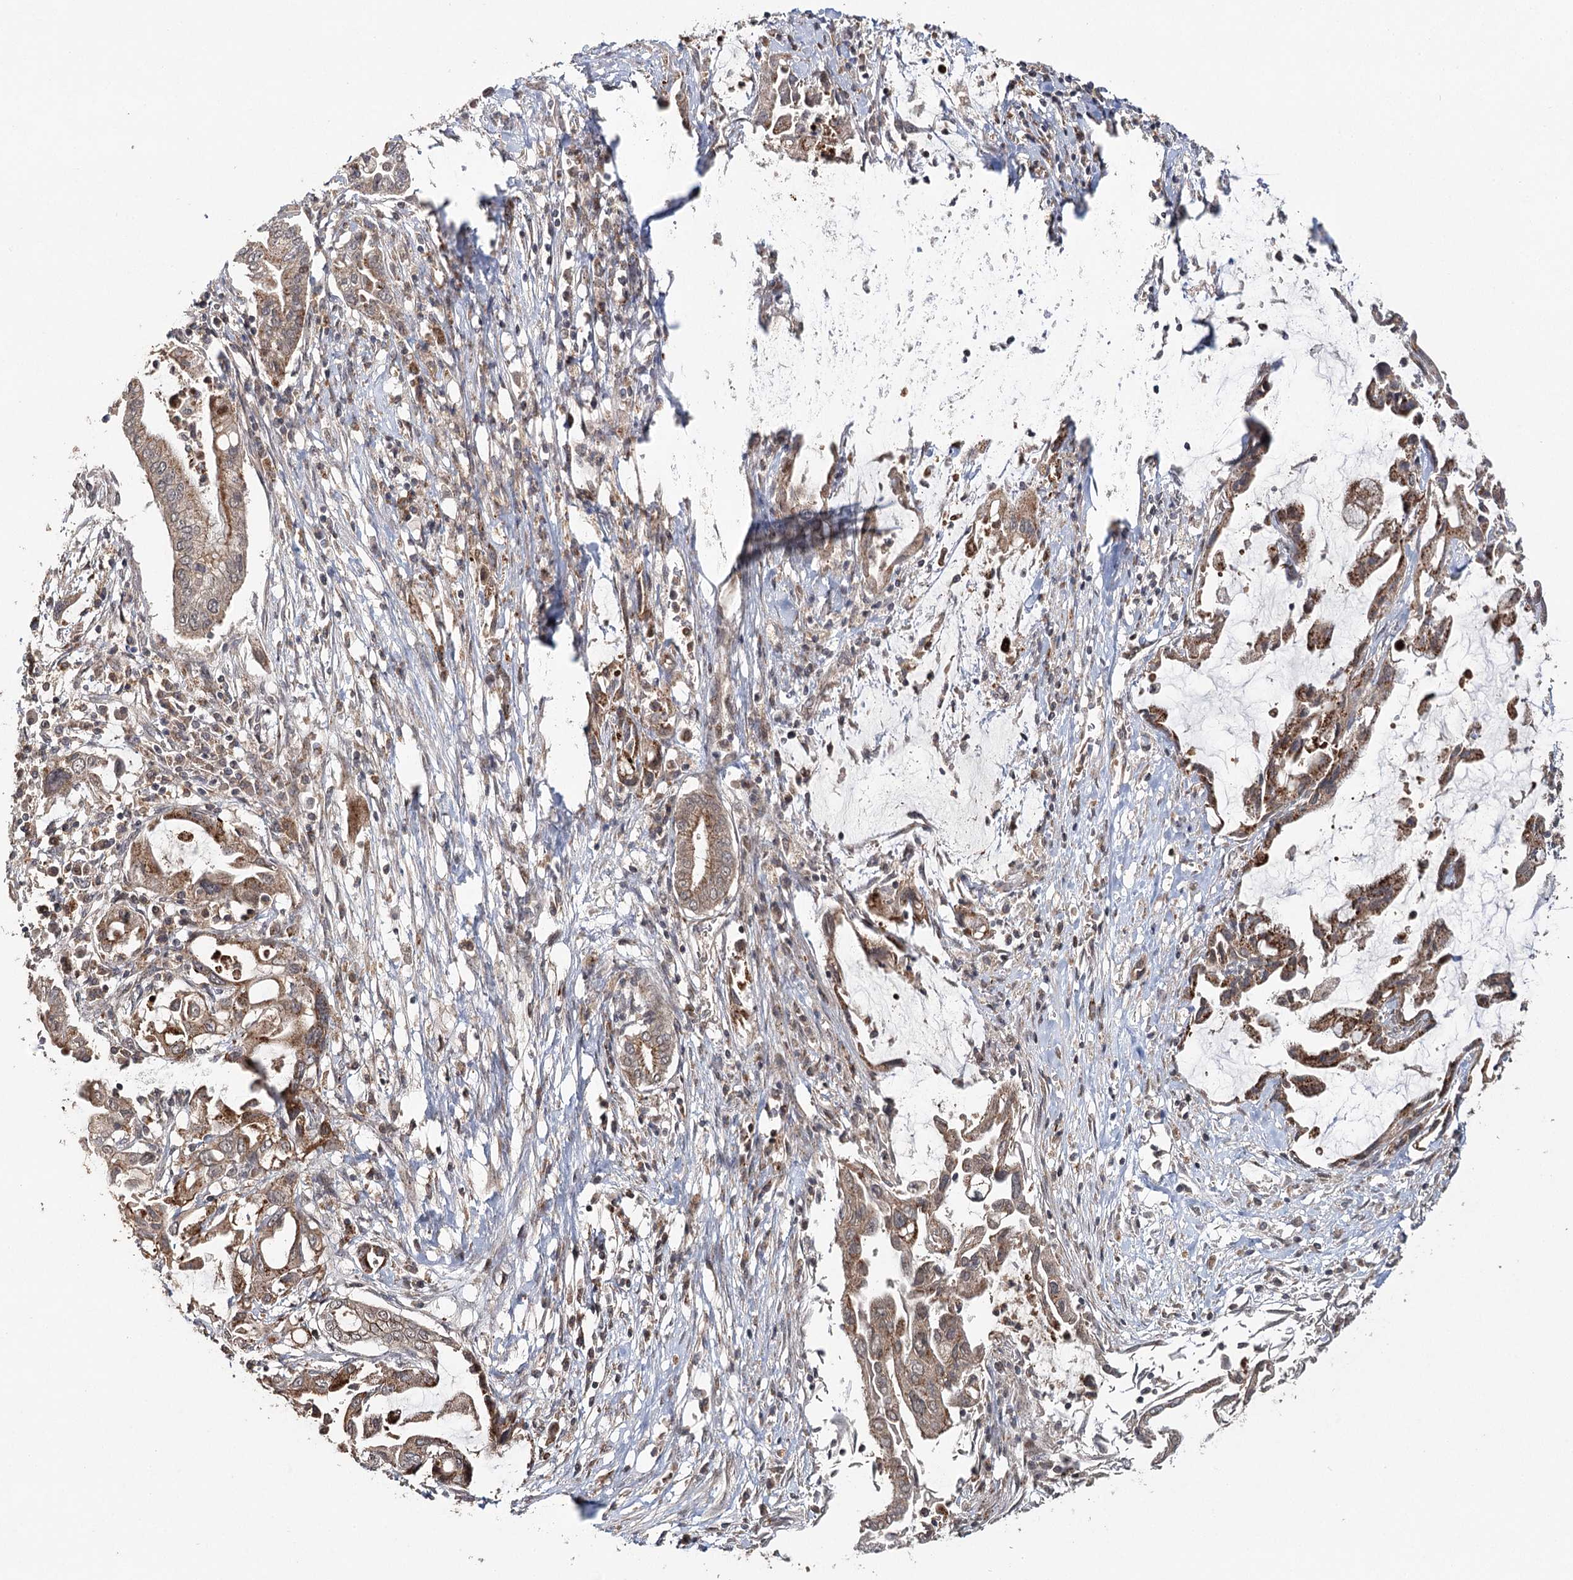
{"staining": {"intensity": "moderate", "quantity": ">75%", "location": "cytoplasmic/membranous"}, "tissue": "pancreatic cancer", "cell_type": "Tumor cells", "image_type": "cancer", "snomed": [{"axis": "morphology", "description": "Adenocarcinoma, NOS"}, {"axis": "topography", "description": "Pancreas"}], "caption": "The histopathology image demonstrates a brown stain indicating the presence of a protein in the cytoplasmic/membranous of tumor cells in adenocarcinoma (pancreatic). The protein is shown in brown color, while the nuclei are stained blue.", "gene": "ZNRF3", "patient": {"sex": "female", "age": 57}}